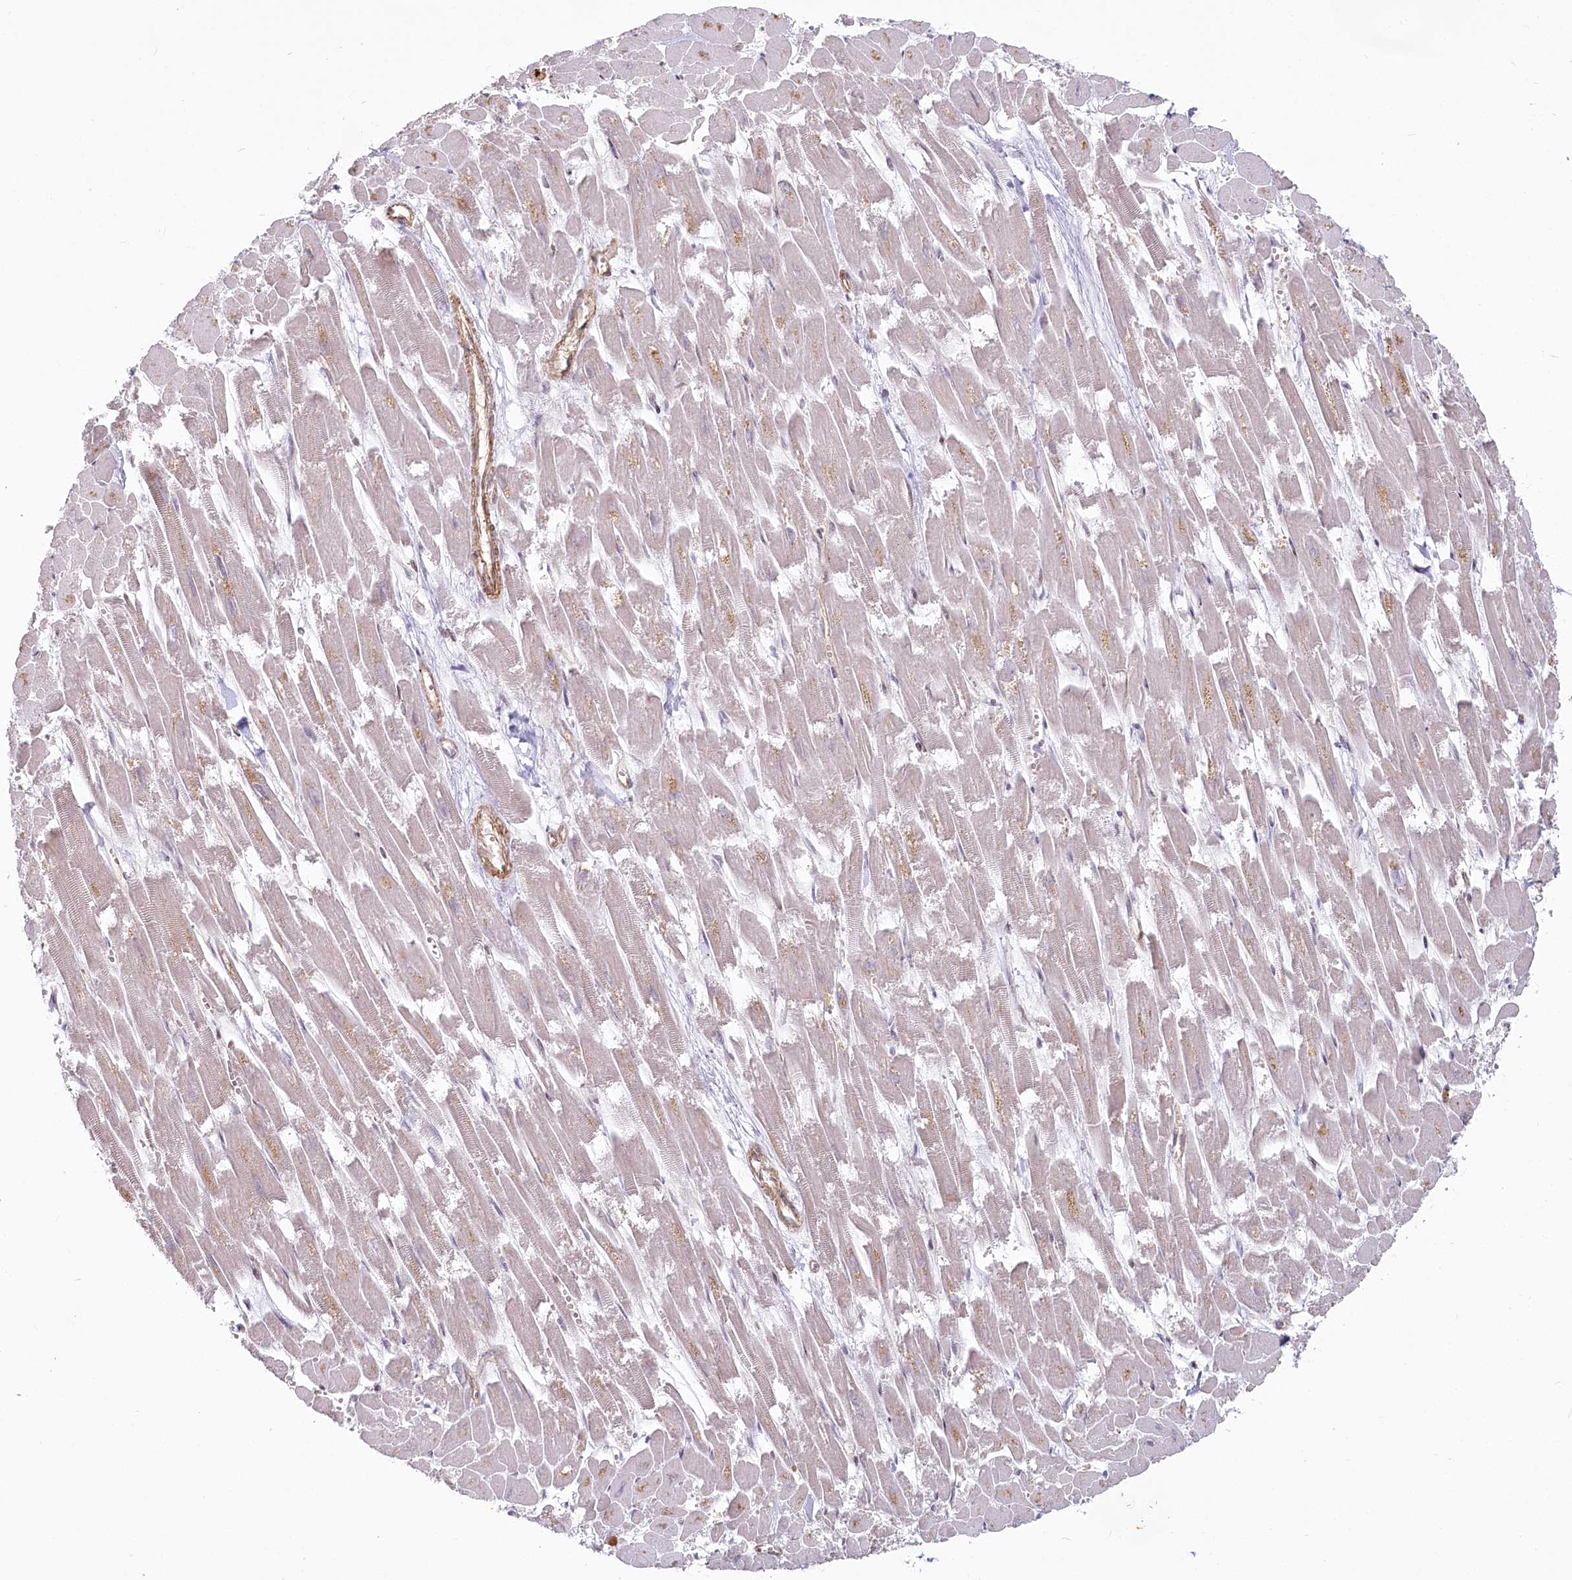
{"staining": {"intensity": "moderate", "quantity": "25%-75%", "location": "cytoplasmic/membranous"}, "tissue": "heart muscle", "cell_type": "Cardiomyocytes", "image_type": "normal", "snomed": [{"axis": "morphology", "description": "Normal tissue, NOS"}, {"axis": "topography", "description": "Heart"}], "caption": "High-power microscopy captured an immunohistochemistry micrograph of benign heart muscle, revealing moderate cytoplasmic/membranous expression in about 25%-75% of cardiomyocytes.", "gene": "ABHD8", "patient": {"sex": "male", "age": 54}}